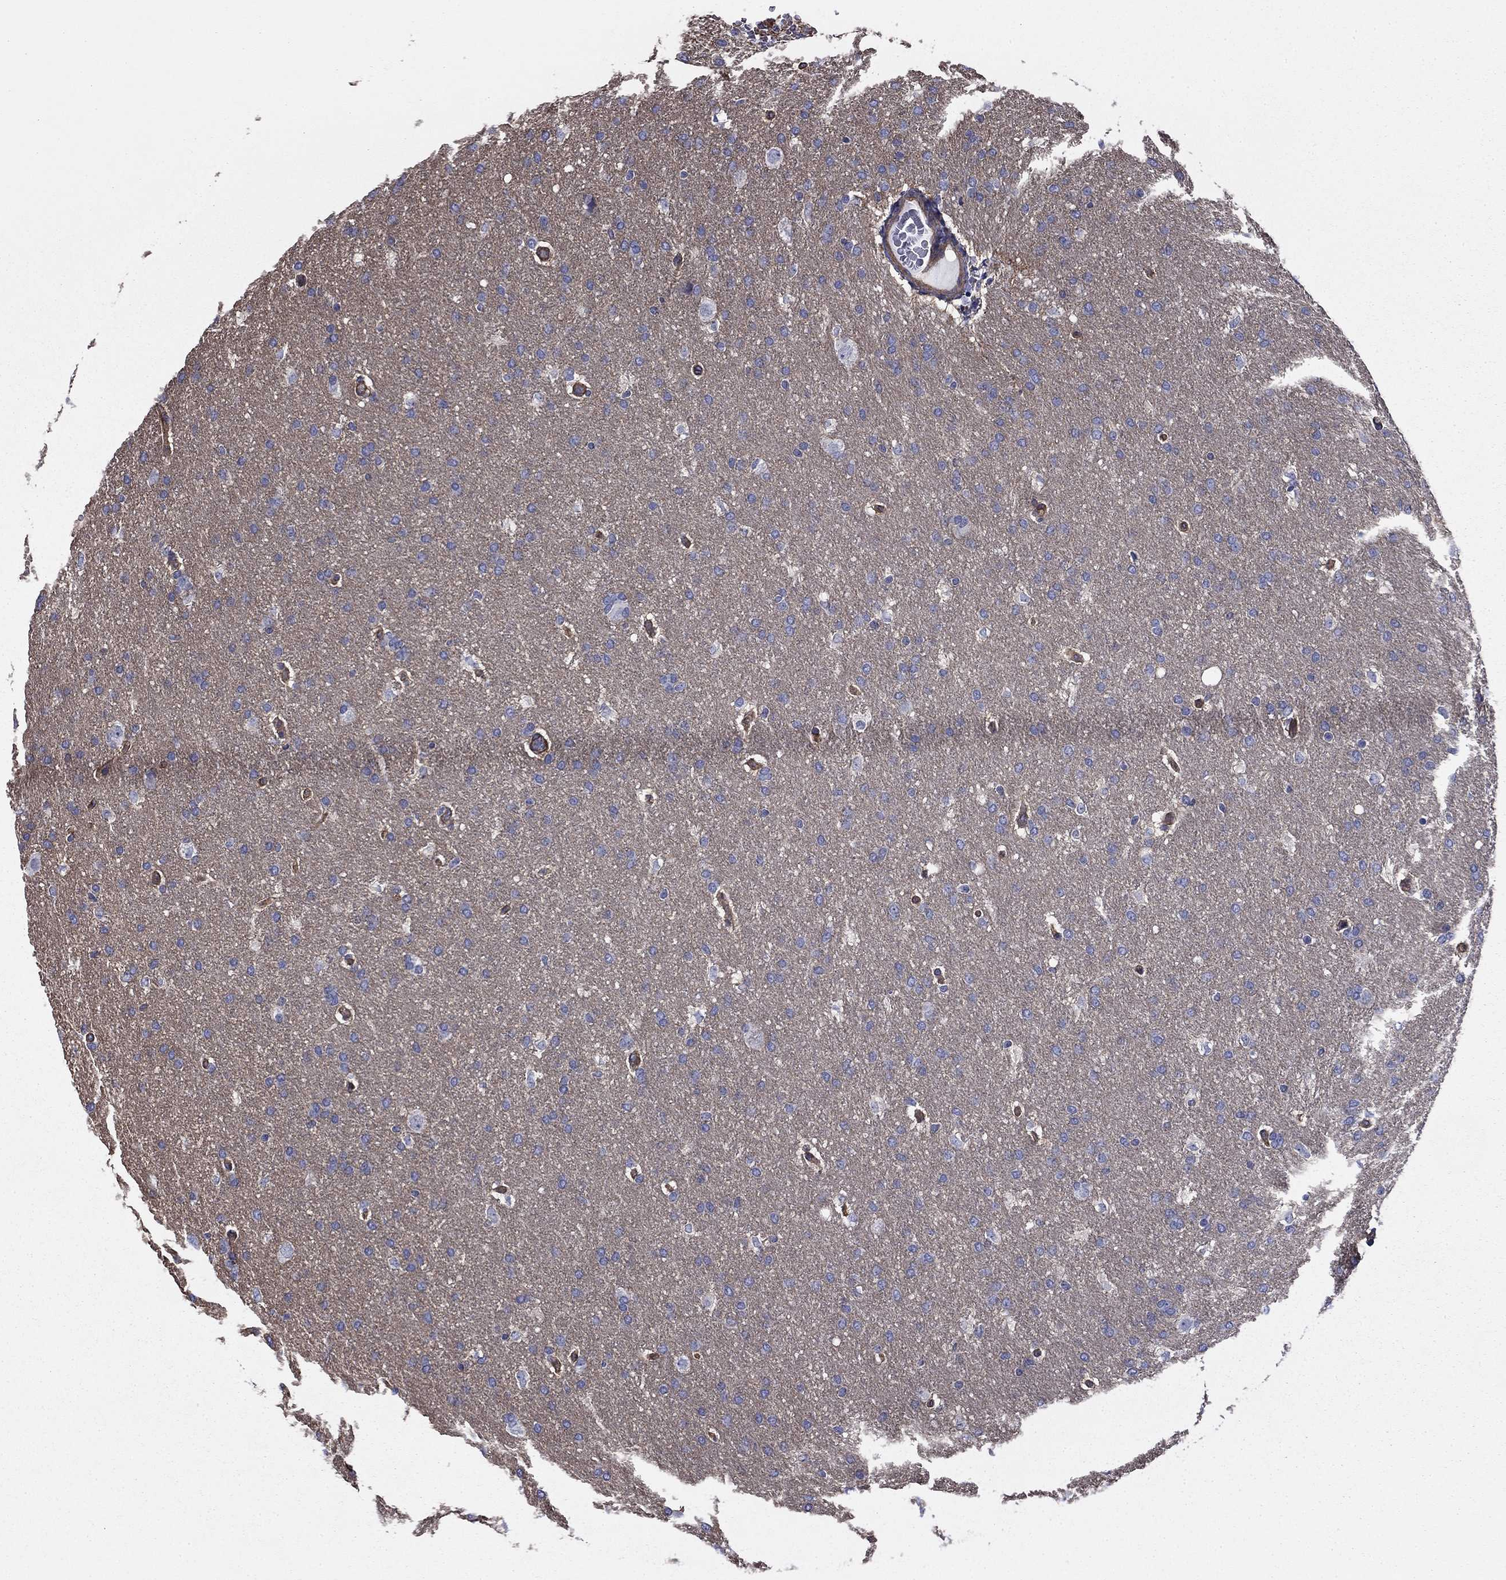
{"staining": {"intensity": "negative", "quantity": "none", "location": "none"}, "tissue": "glioma", "cell_type": "Tumor cells", "image_type": "cancer", "snomed": [{"axis": "morphology", "description": "Glioma, malignant, Low grade"}, {"axis": "topography", "description": "Brain"}], "caption": "This is an immunohistochemistry histopathology image of glioma. There is no expression in tumor cells.", "gene": "TCHH", "patient": {"sex": "female", "age": 37}}